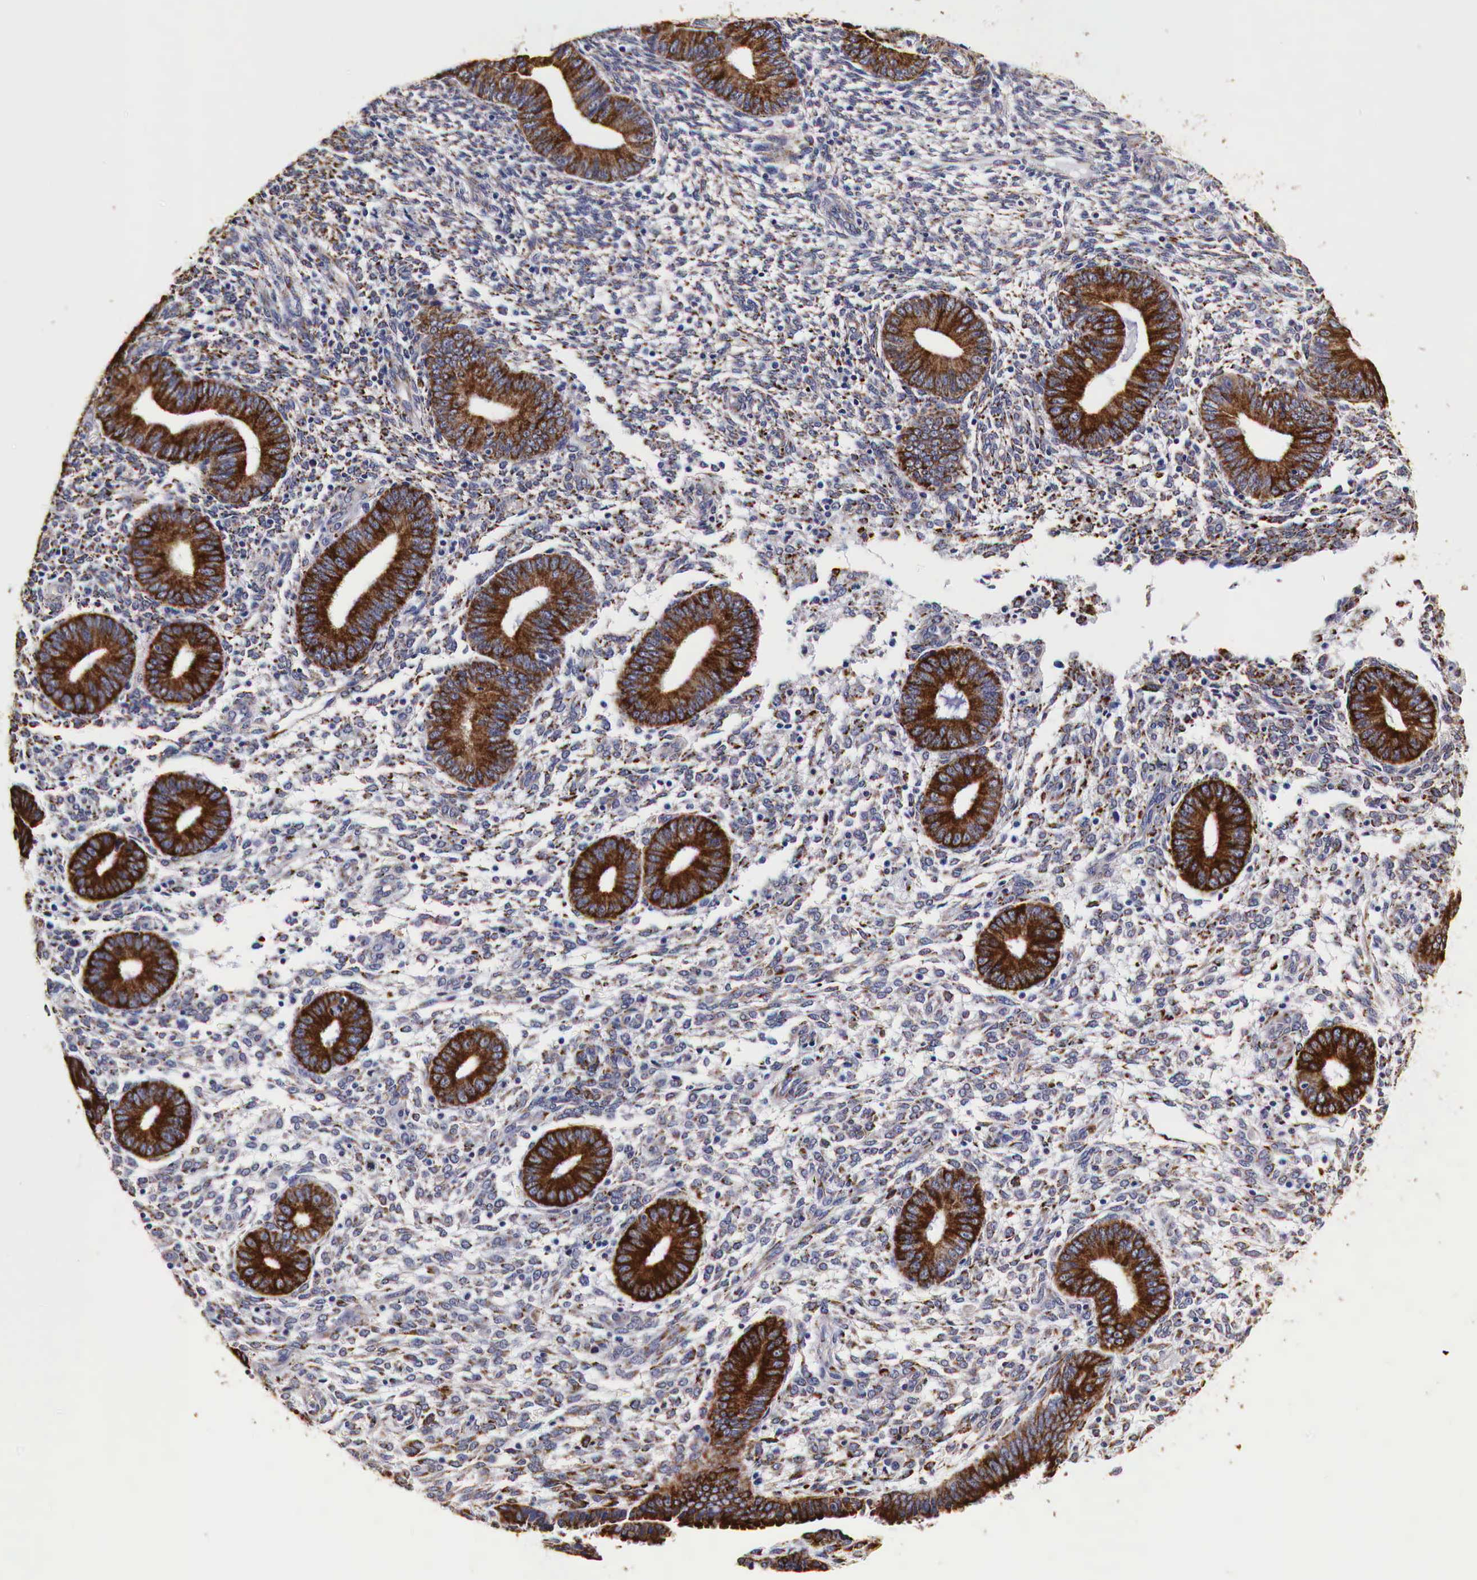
{"staining": {"intensity": "moderate", "quantity": "25%-75%", "location": "cytoplasmic/membranous"}, "tissue": "endometrium", "cell_type": "Cells in endometrial stroma", "image_type": "normal", "snomed": [{"axis": "morphology", "description": "Normal tissue, NOS"}, {"axis": "topography", "description": "Endometrium"}], "caption": "This photomicrograph demonstrates normal endometrium stained with immunohistochemistry (IHC) to label a protein in brown. The cytoplasmic/membranous of cells in endometrial stroma show moderate positivity for the protein. Nuclei are counter-stained blue.", "gene": "CKAP4", "patient": {"sex": "female", "age": 35}}